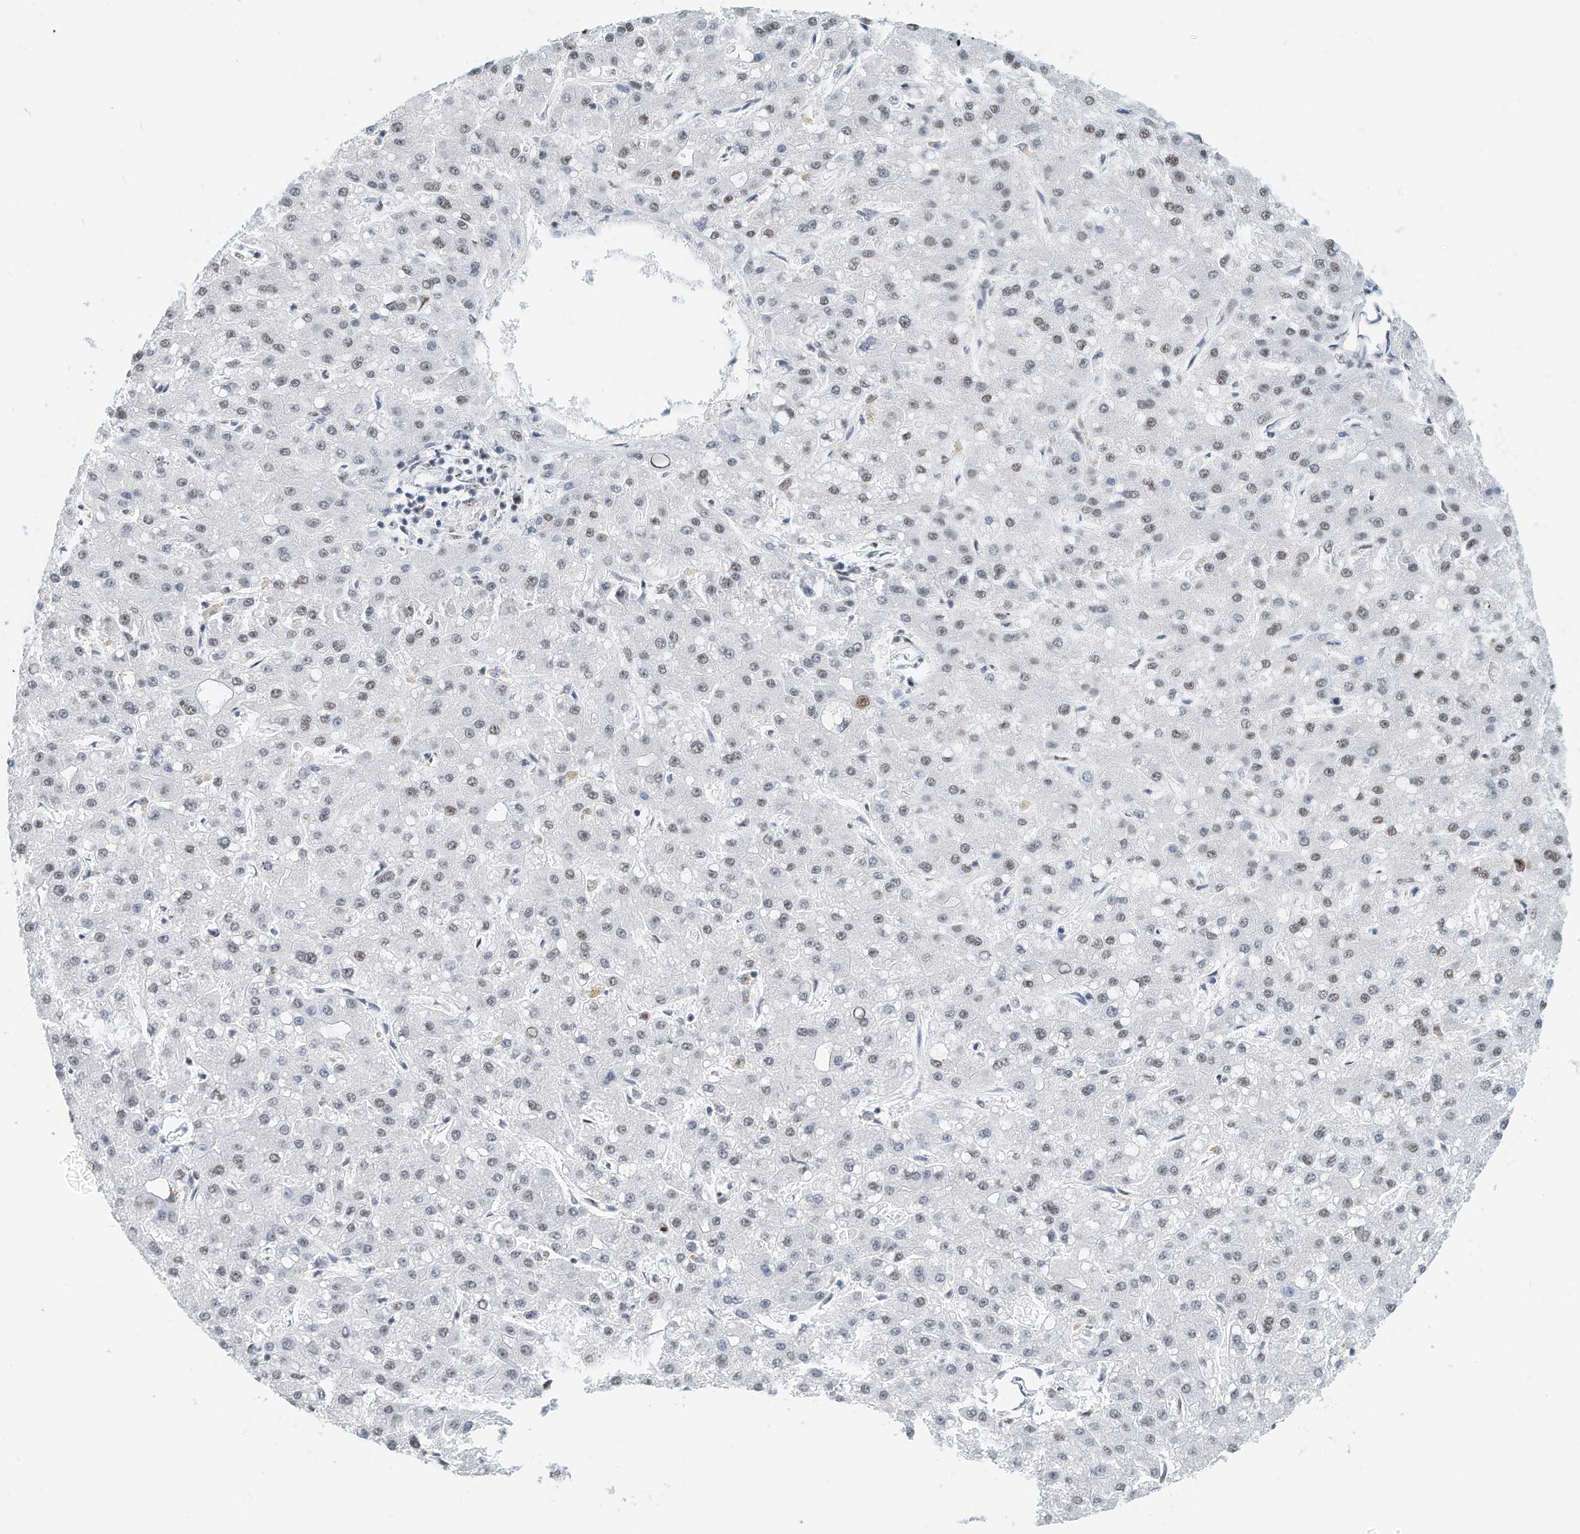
{"staining": {"intensity": "weak", "quantity": "<25%", "location": "nuclear"}, "tissue": "liver cancer", "cell_type": "Tumor cells", "image_type": "cancer", "snomed": [{"axis": "morphology", "description": "Carcinoma, Hepatocellular, NOS"}, {"axis": "topography", "description": "Liver"}], "caption": "Histopathology image shows no protein positivity in tumor cells of liver cancer tissue.", "gene": "ARHGAP28", "patient": {"sex": "male", "age": 67}}